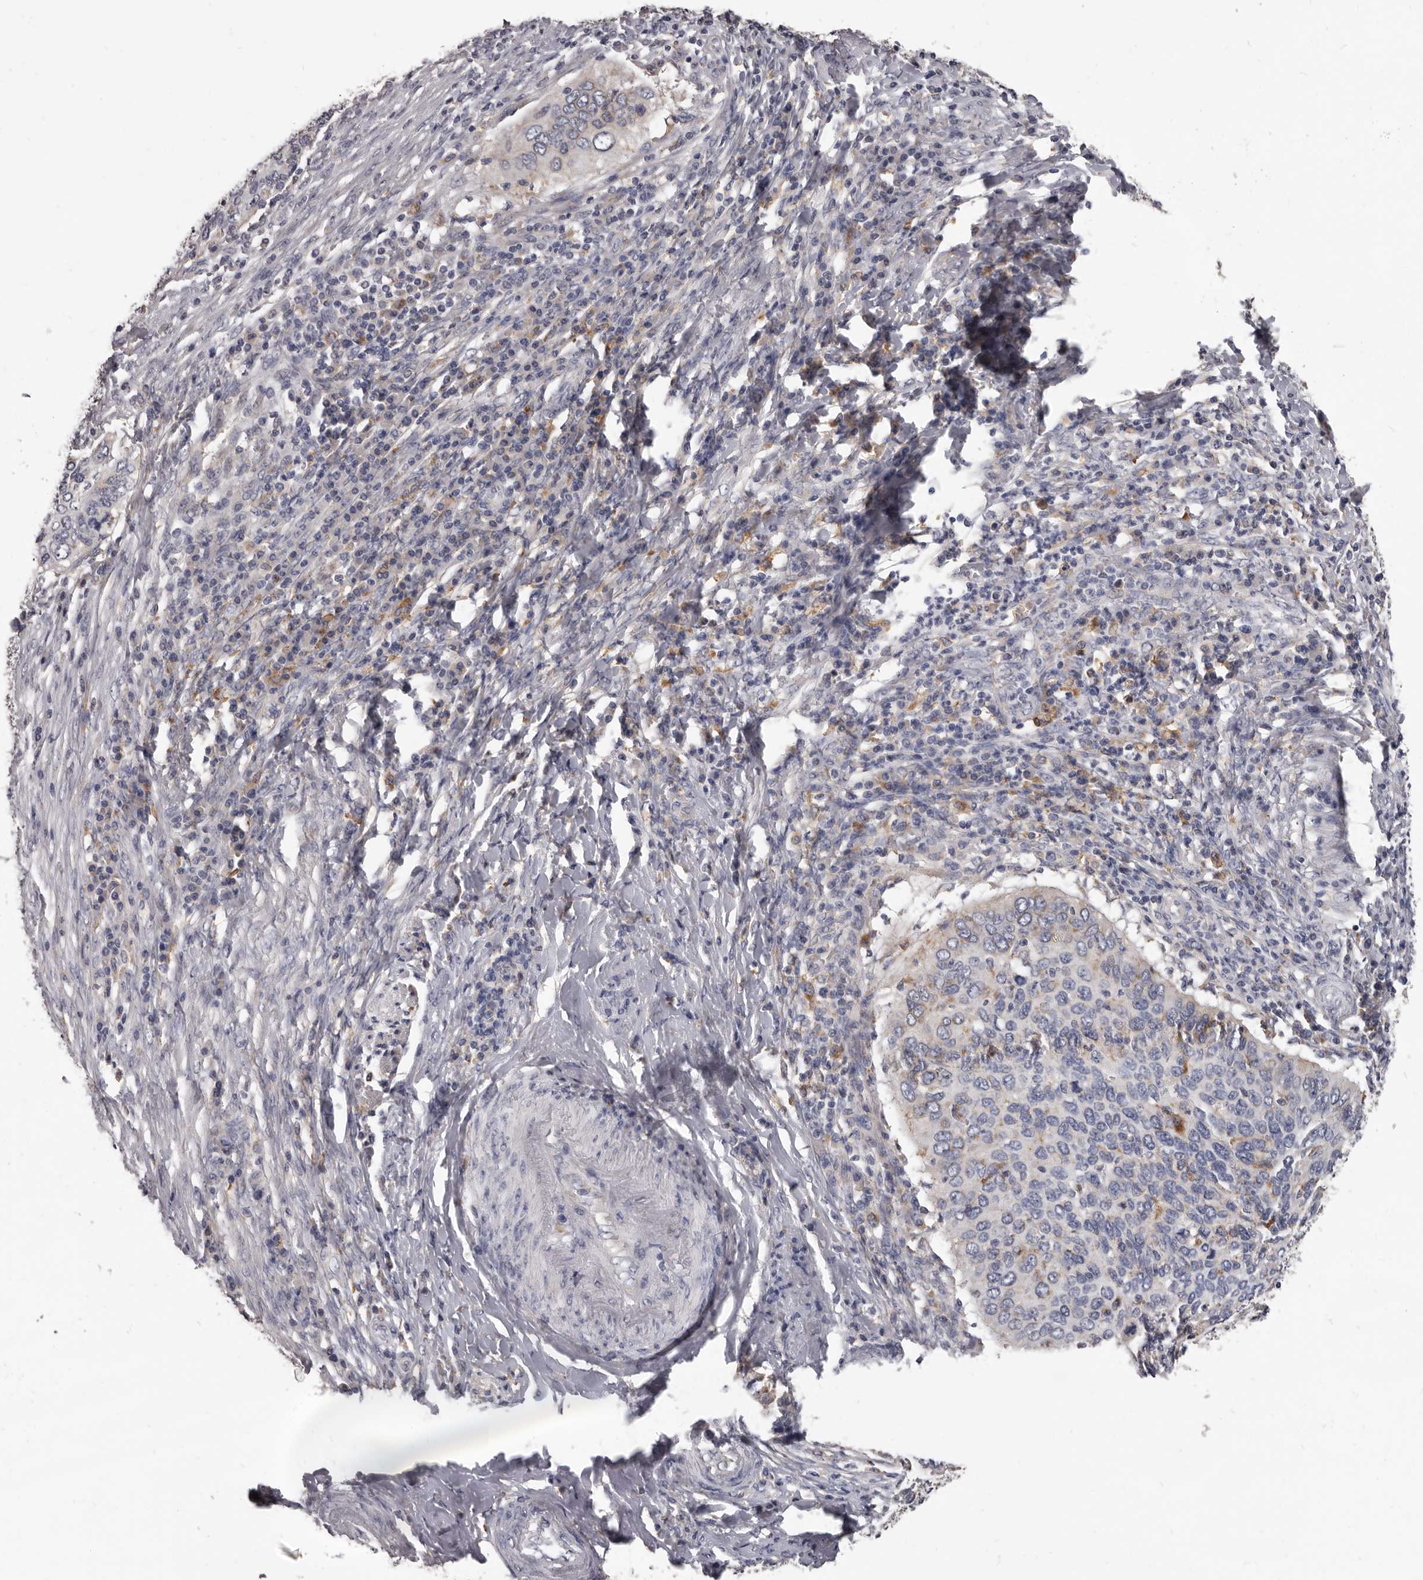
{"staining": {"intensity": "negative", "quantity": "none", "location": "none"}, "tissue": "cervical cancer", "cell_type": "Tumor cells", "image_type": "cancer", "snomed": [{"axis": "morphology", "description": "Squamous cell carcinoma, NOS"}, {"axis": "topography", "description": "Cervix"}], "caption": "This is a histopathology image of IHC staining of cervical cancer (squamous cell carcinoma), which shows no staining in tumor cells. Nuclei are stained in blue.", "gene": "PI4K2A", "patient": {"sex": "female", "age": 38}}